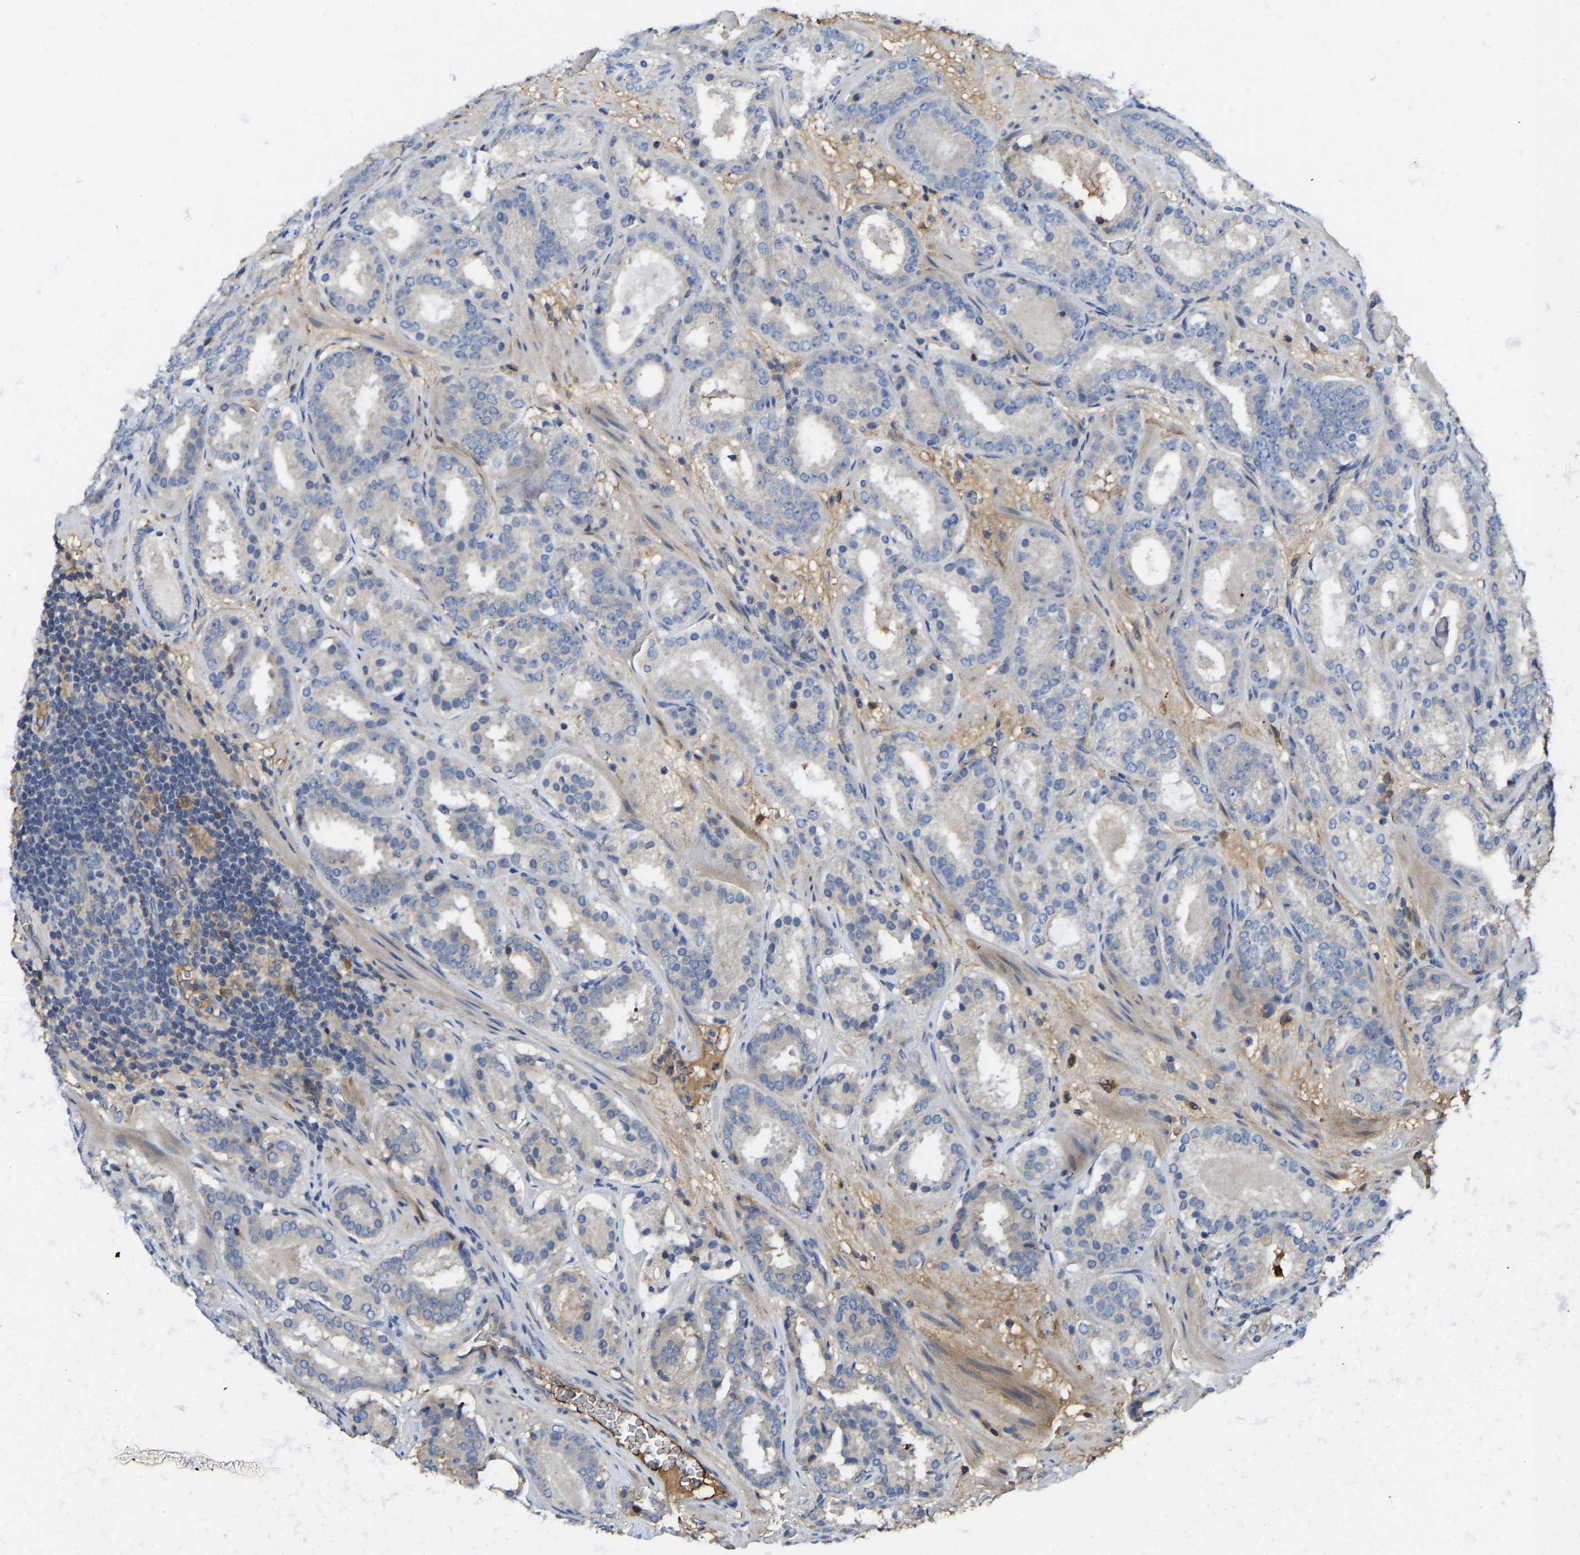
{"staining": {"intensity": "negative", "quantity": "none", "location": "none"}, "tissue": "prostate cancer", "cell_type": "Tumor cells", "image_type": "cancer", "snomed": [{"axis": "morphology", "description": "Adenocarcinoma, Low grade"}, {"axis": "topography", "description": "Prostate"}], "caption": "There is no significant expression in tumor cells of prostate cancer (low-grade adenocarcinoma). Brightfield microscopy of immunohistochemistry stained with DAB (brown) and hematoxylin (blue), captured at high magnification.", "gene": "VCPKMT", "patient": {"sex": "male", "age": 69}}